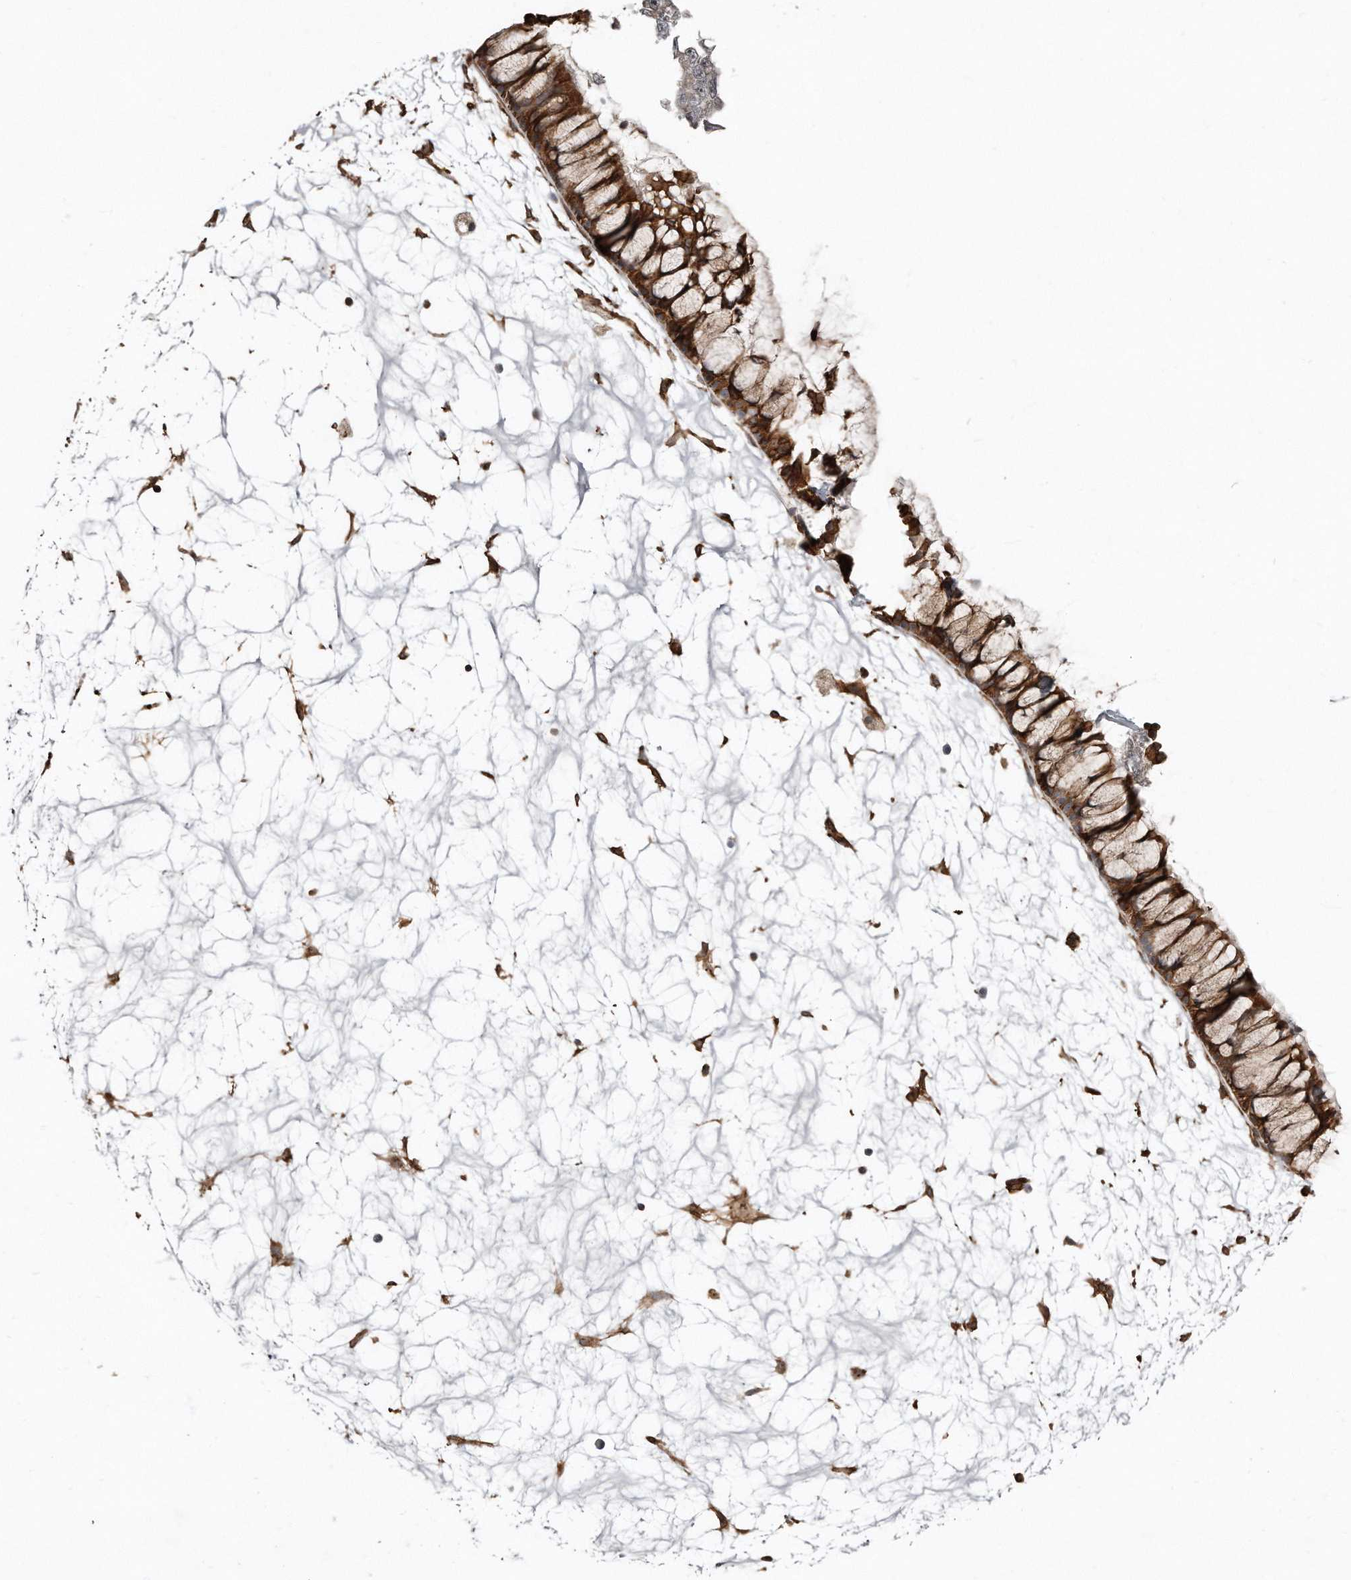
{"staining": {"intensity": "strong", "quantity": ">75%", "location": "cytoplasmic/membranous"}, "tissue": "nasopharynx", "cell_type": "Respiratory epithelial cells", "image_type": "normal", "snomed": [{"axis": "morphology", "description": "Normal tissue, NOS"}, {"axis": "topography", "description": "Nasopharynx"}], "caption": "This is an image of immunohistochemistry (IHC) staining of unremarkable nasopharynx, which shows strong positivity in the cytoplasmic/membranous of respiratory epithelial cells.", "gene": "SNAP47", "patient": {"sex": "male", "age": 64}}